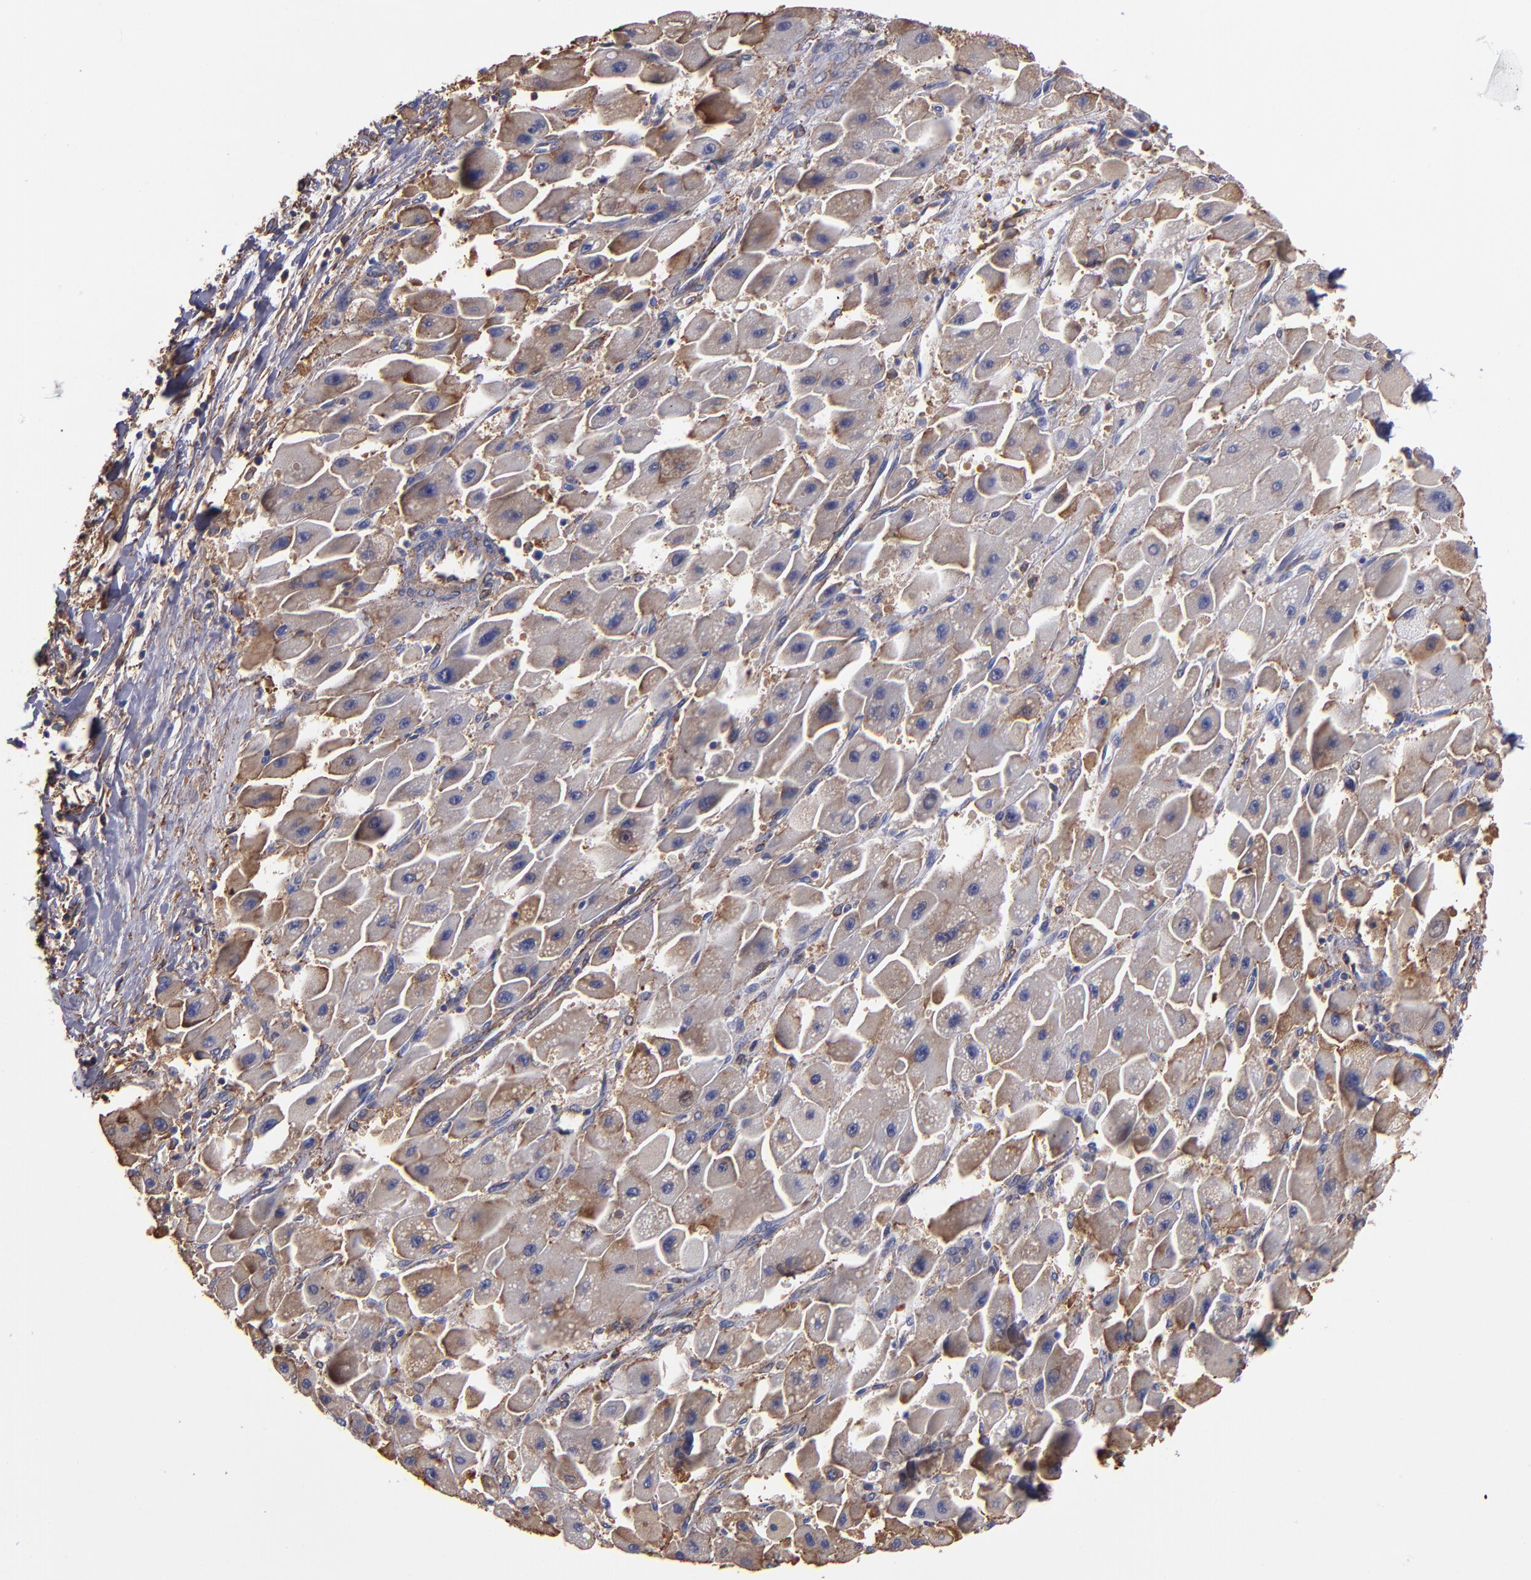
{"staining": {"intensity": "weak", "quantity": "<25%", "location": "cytoplasmic/membranous"}, "tissue": "liver cancer", "cell_type": "Tumor cells", "image_type": "cancer", "snomed": [{"axis": "morphology", "description": "Carcinoma, Hepatocellular, NOS"}, {"axis": "topography", "description": "Liver"}], "caption": "IHC of human liver cancer (hepatocellular carcinoma) displays no positivity in tumor cells.", "gene": "MVP", "patient": {"sex": "male", "age": 24}}